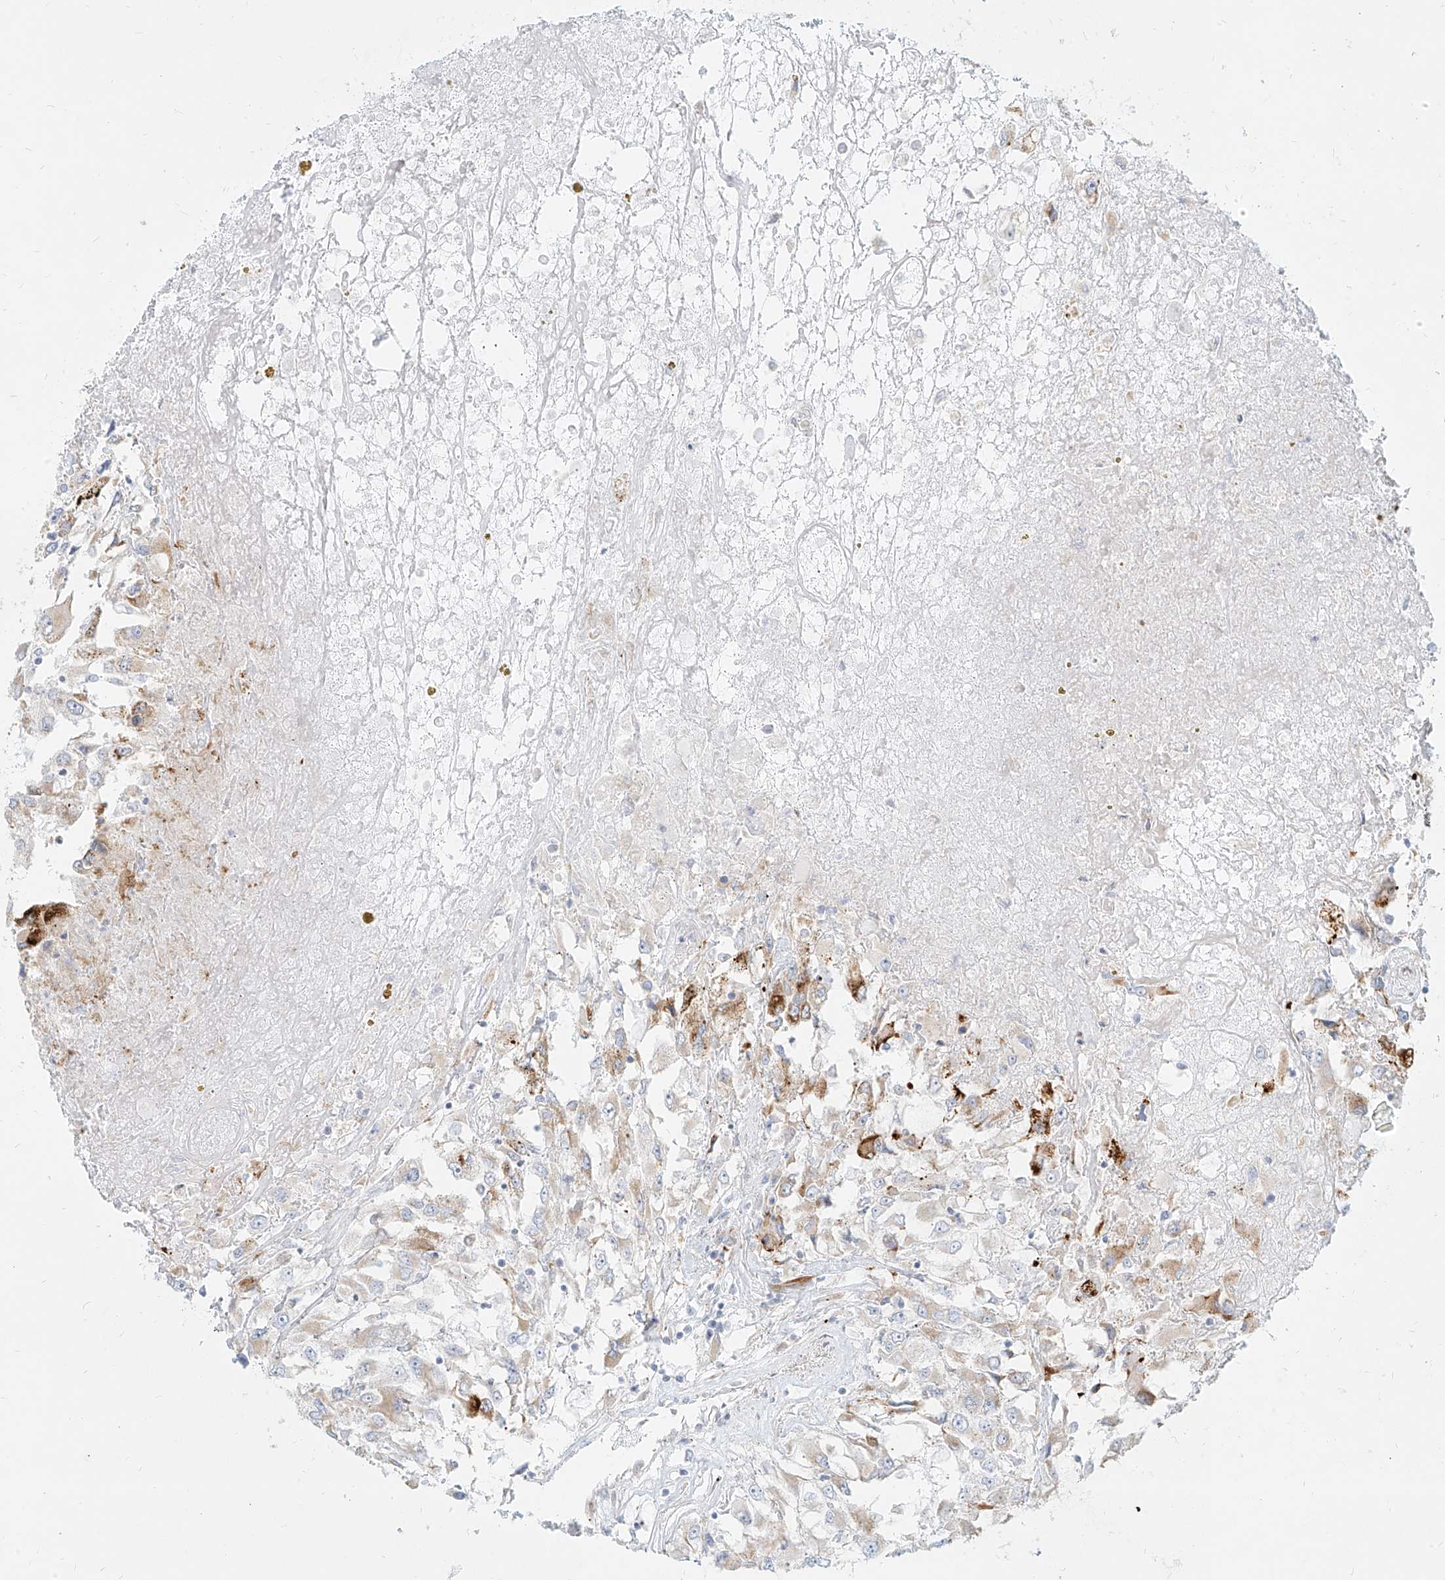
{"staining": {"intensity": "moderate", "quantity": "<25%", "location": "cytoplasmic/membranous"}, "tissue": "renal cancer", "cell_type": "Tumor cells", "image_type": "cancer", "snomed": [{"axis": "morphology", "description": "Adenocarcinoma, NOS"}, {"axis": "topography", "description": "Kidney"}], "caption": "IHC micrograph of renal adenocarcinoma stained for a protein (brown), which demonstrates low levels of moderate cytoplasmic/membranous expression in approximately <25% of tumor cells.", "gene": "MTX2", "patient": {"sex": "female", "age": 52}}